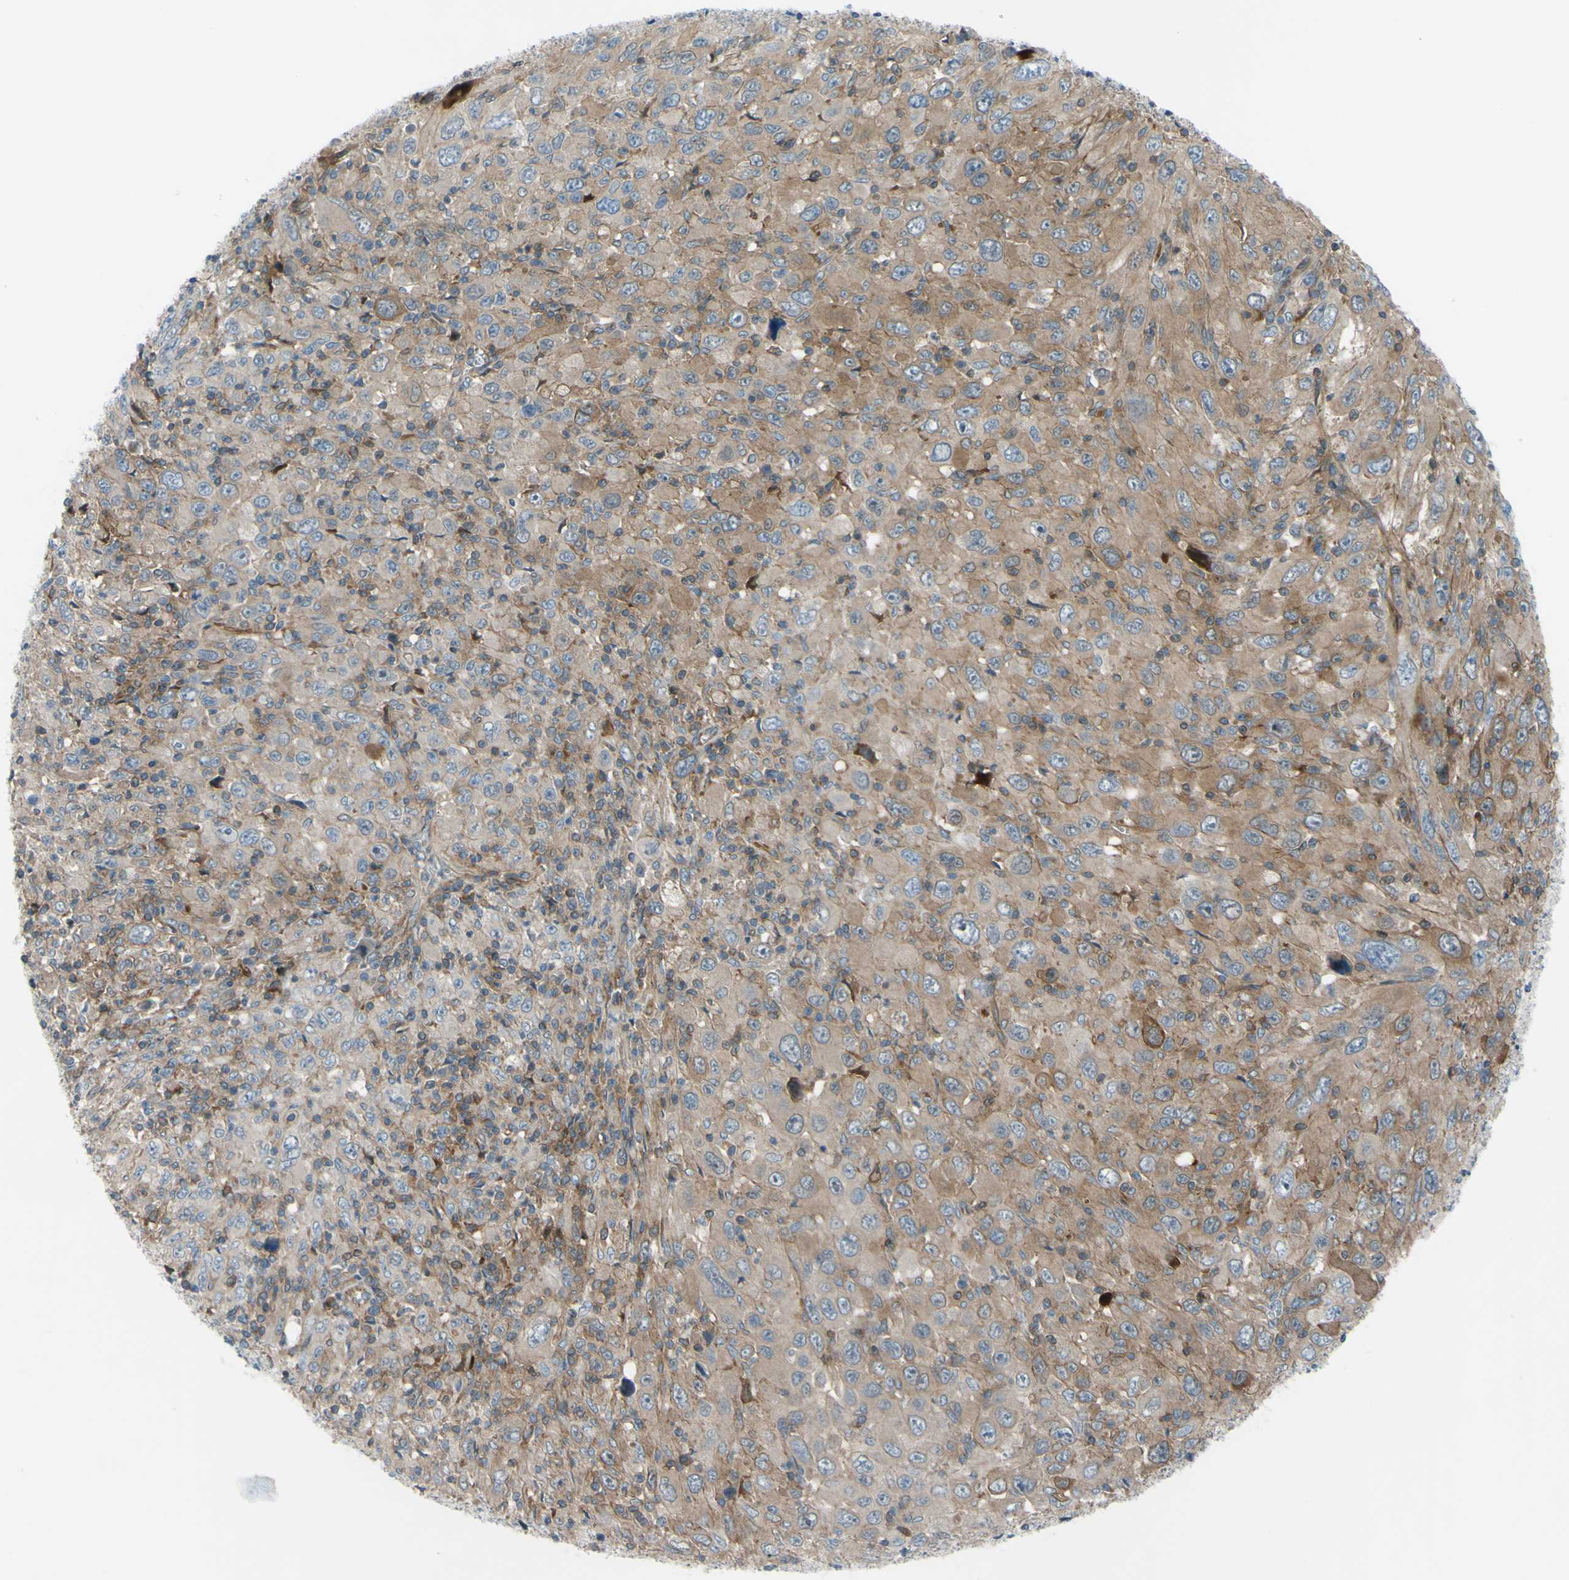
{"staining": {"intensity": "weak", "quantity": "25%-75%", "location": "cytoplasmic/membranous"}, "tissue": "melanoma", "cell_type": "Tumor cells", "image_type": "cancer", "snomed": [{"axis": "morphology", "description": "Malignant melanoma, Metastatic site"}, {"axis": "topography", "description": "Skin"}], "caption": "Immunohistochemical staining of human melanoma demonstrates weak cytoplasmic/membranous protein positivity in approximately 25%-75% of tumor cells.", "gene": "PAK2", "patient": {"sex": "female", "age": 56}}